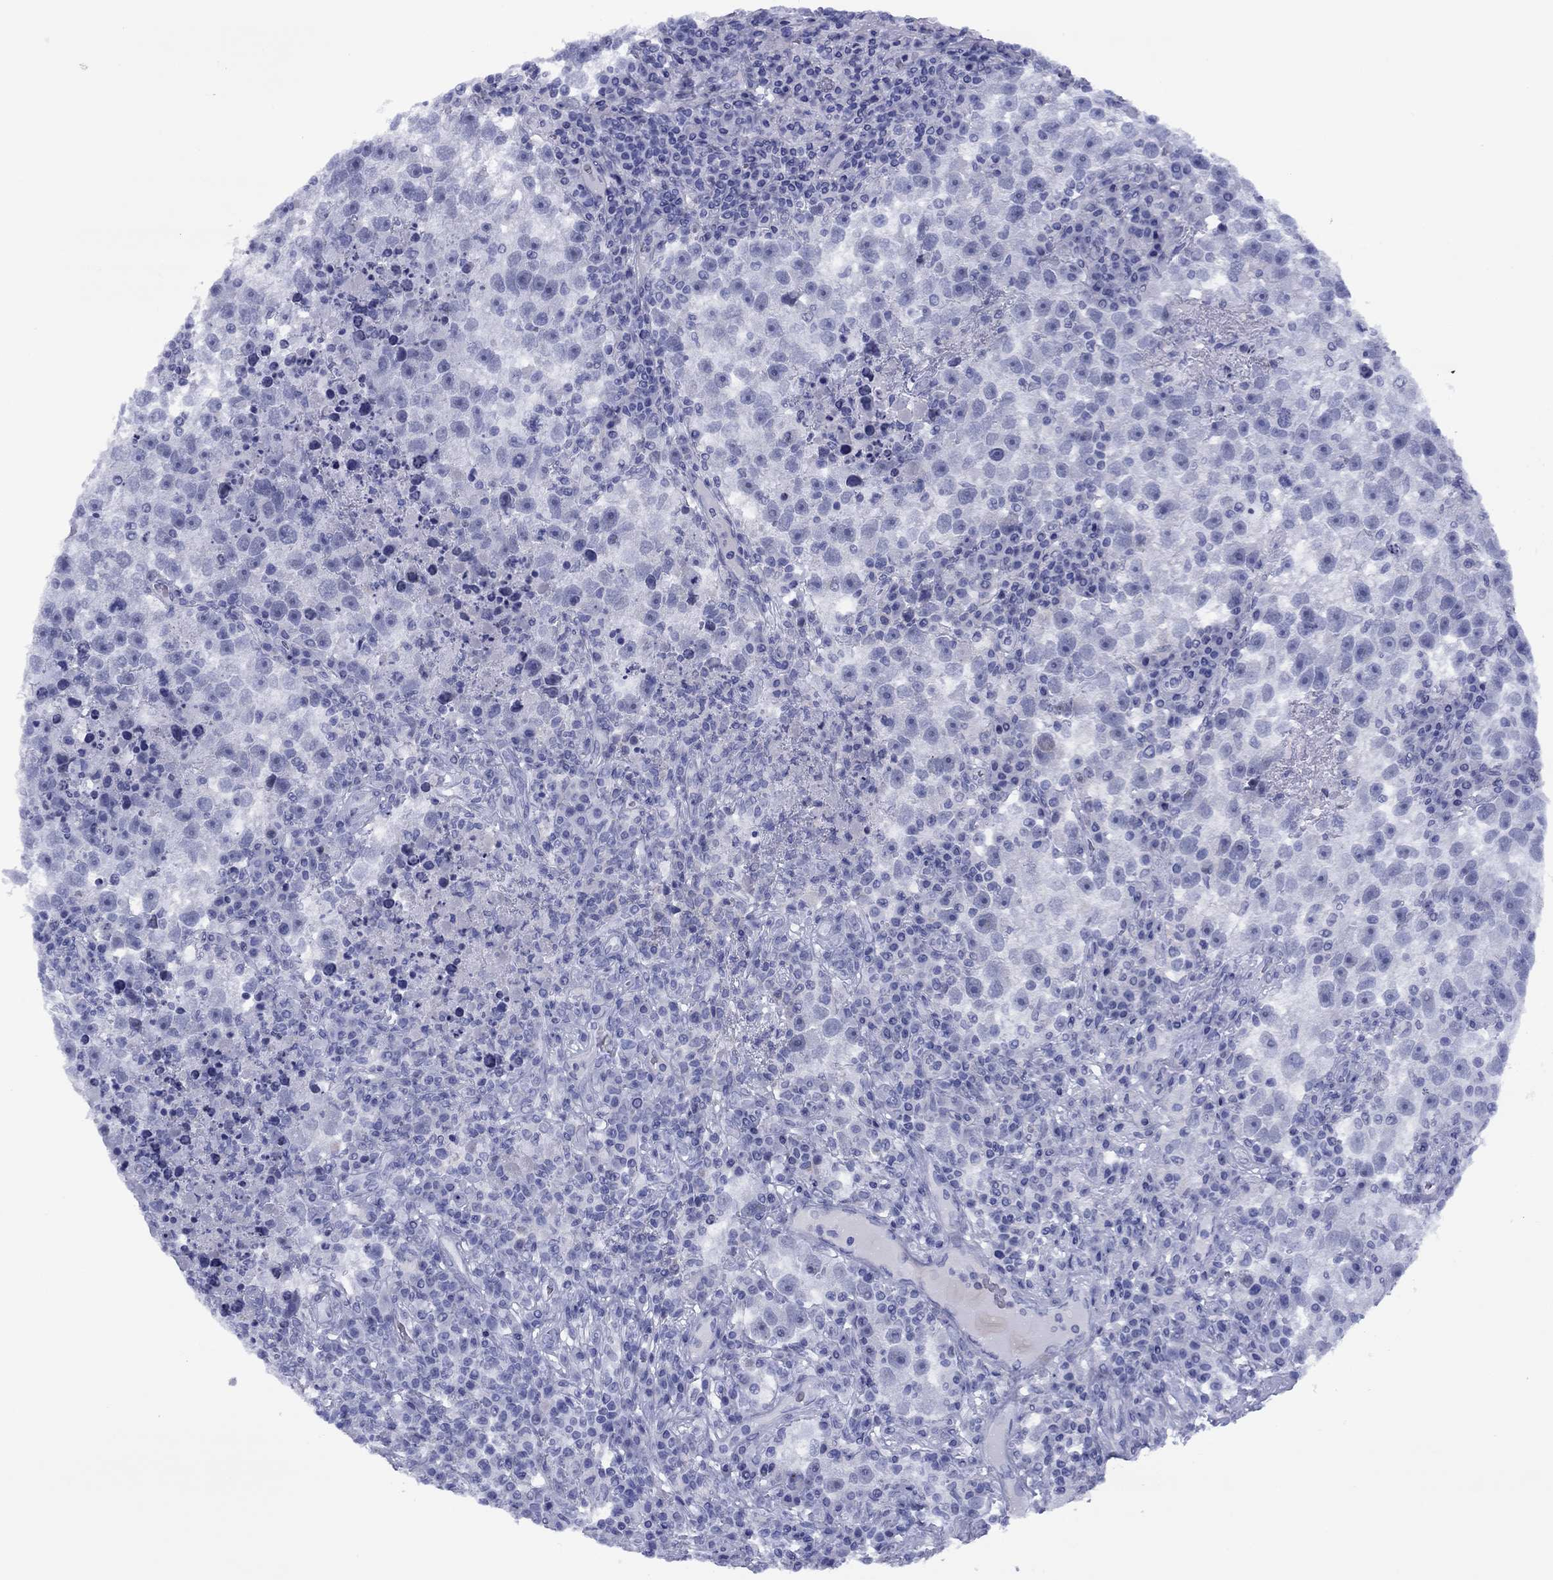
{"staining": {"intensity": "negative", "quantity": "none", "location": "none"}, "tissue": "testis cancer", "cell_type": "Tumor cells", "image_type": "cancer", "snomed": [{"axis": "morphology", "description": "Seminoma, NOS"}, {"axis": "topography", "description": "Testis"}], "caption": "DAB immunohistochemical staining of human testis seminoma reveals no significant expression in tumor cells.", "gene": "TCFL5", "patient": {"sex": "male", "age": 47}}